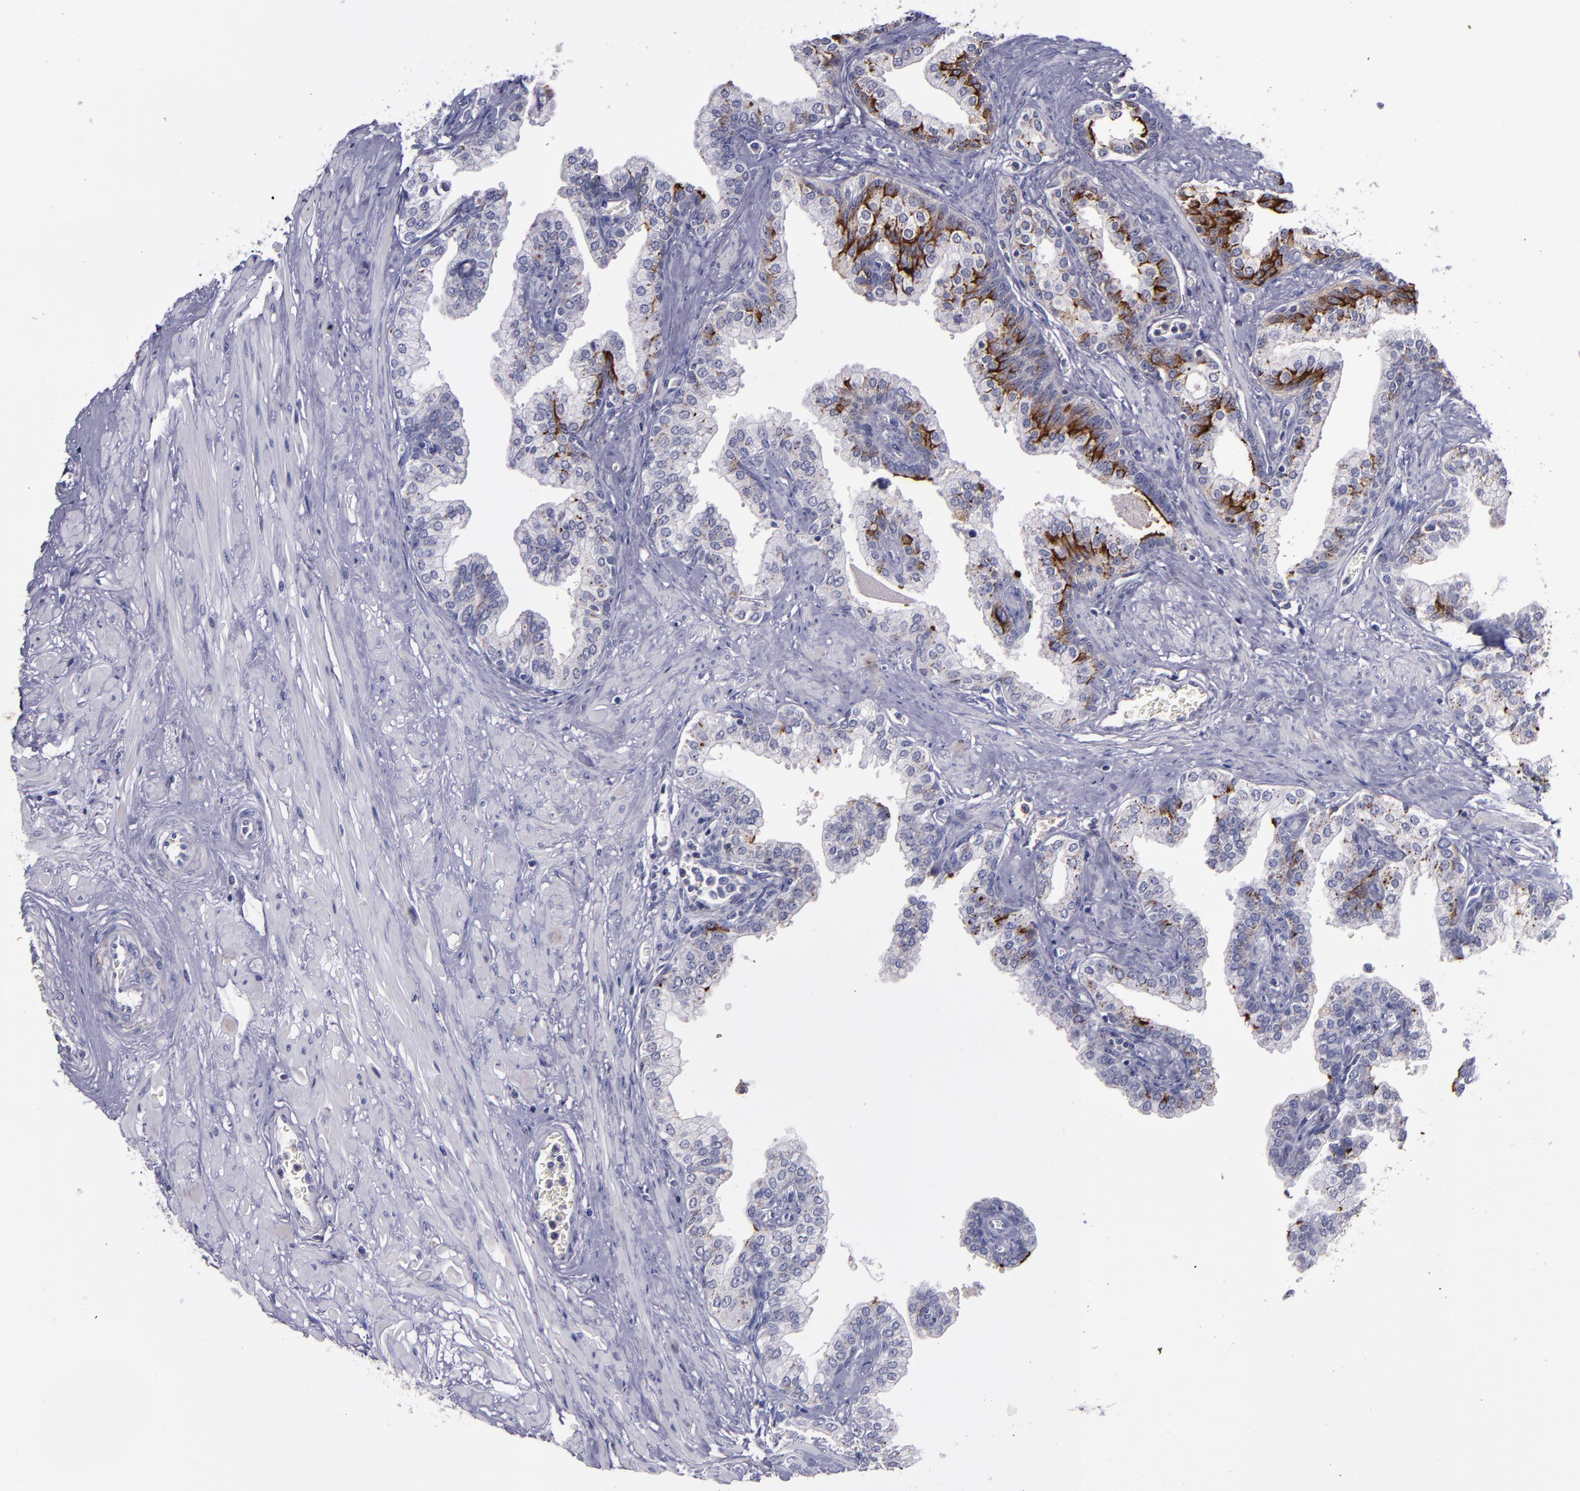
{"staining": {"intensity": "strong", "quantity": ">75%", "location": "cytoplasmic/membranous"}, "tissue": "prostate", "cell_type": "Glandular cells", "image_type": "normal", "snomed": [{"axis": "morphology", "description": "Normal tissue, NOS"}, {"axis": "topography", "description": "Prostate"}], "caption": "DAB (3,3'-diaminobenzidine) immunohistochemical staining of normal human prostate shows strong cytoplasmic/membranous protein expression in about >75% of glandular cells.", "gene": "MFGE8", "patient": {"sex": "male", "age": 60}}